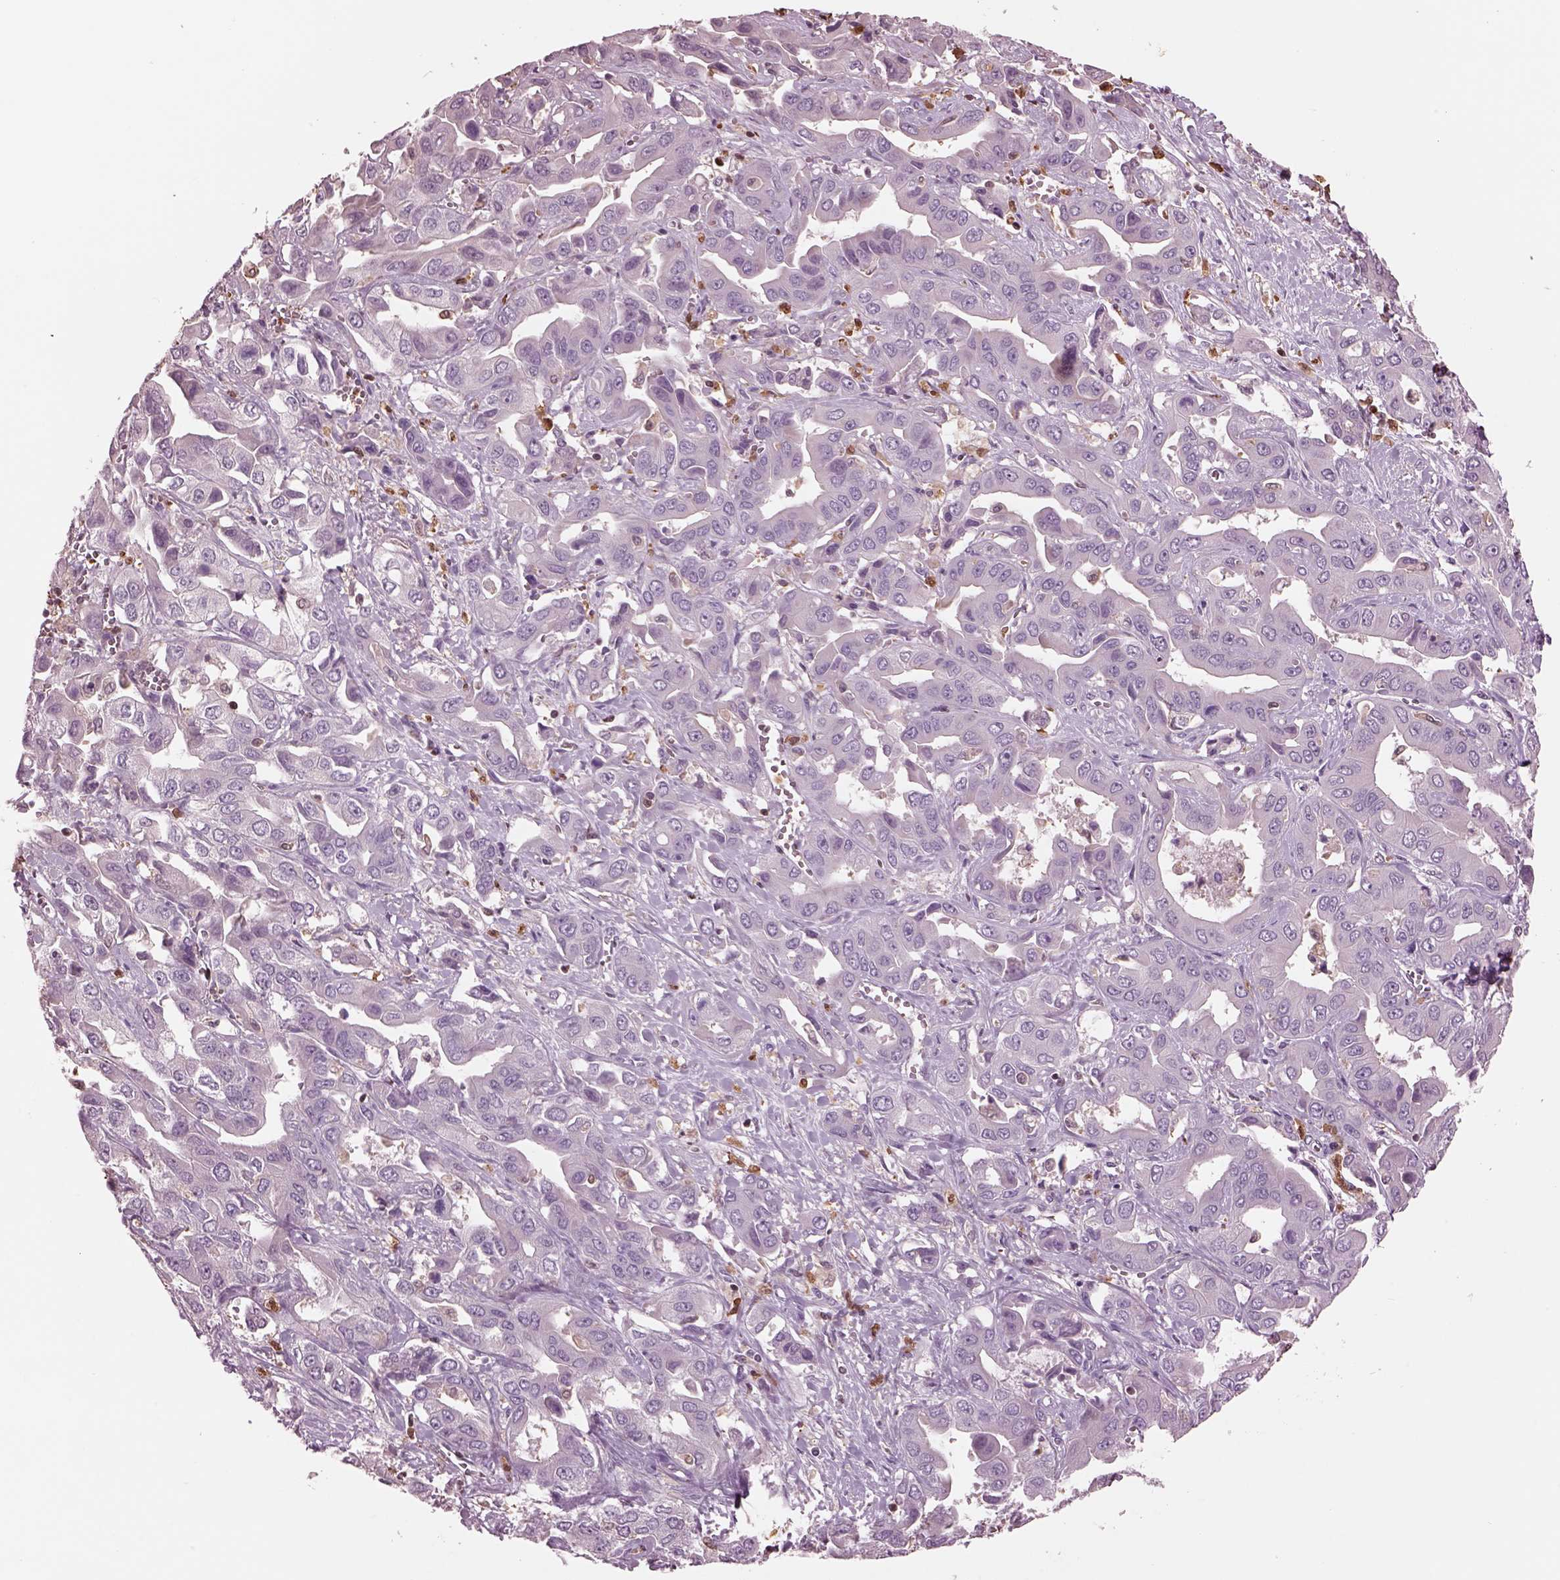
{"staining": {"intensity": "weak", "quantity": "<25%", "location": "cytoplasmic/membranous"}, "tissue": "liver cancer", "cell_type": "Tumor cells", "image_type": "cancer", "snomed": [{"axis": "morphology", "description": "Cholangiocarcinoma"}, {"axis": "topography", "description": "Liver"}], "caption": "Immunohistochemical staining of human liver cancer shows no significant expression in tumor cells. (DAB immunohistochemistry with hematoxylin counter stain).", "gene": "IL31RA", "patient": {"sex": "female", "age": 52}}